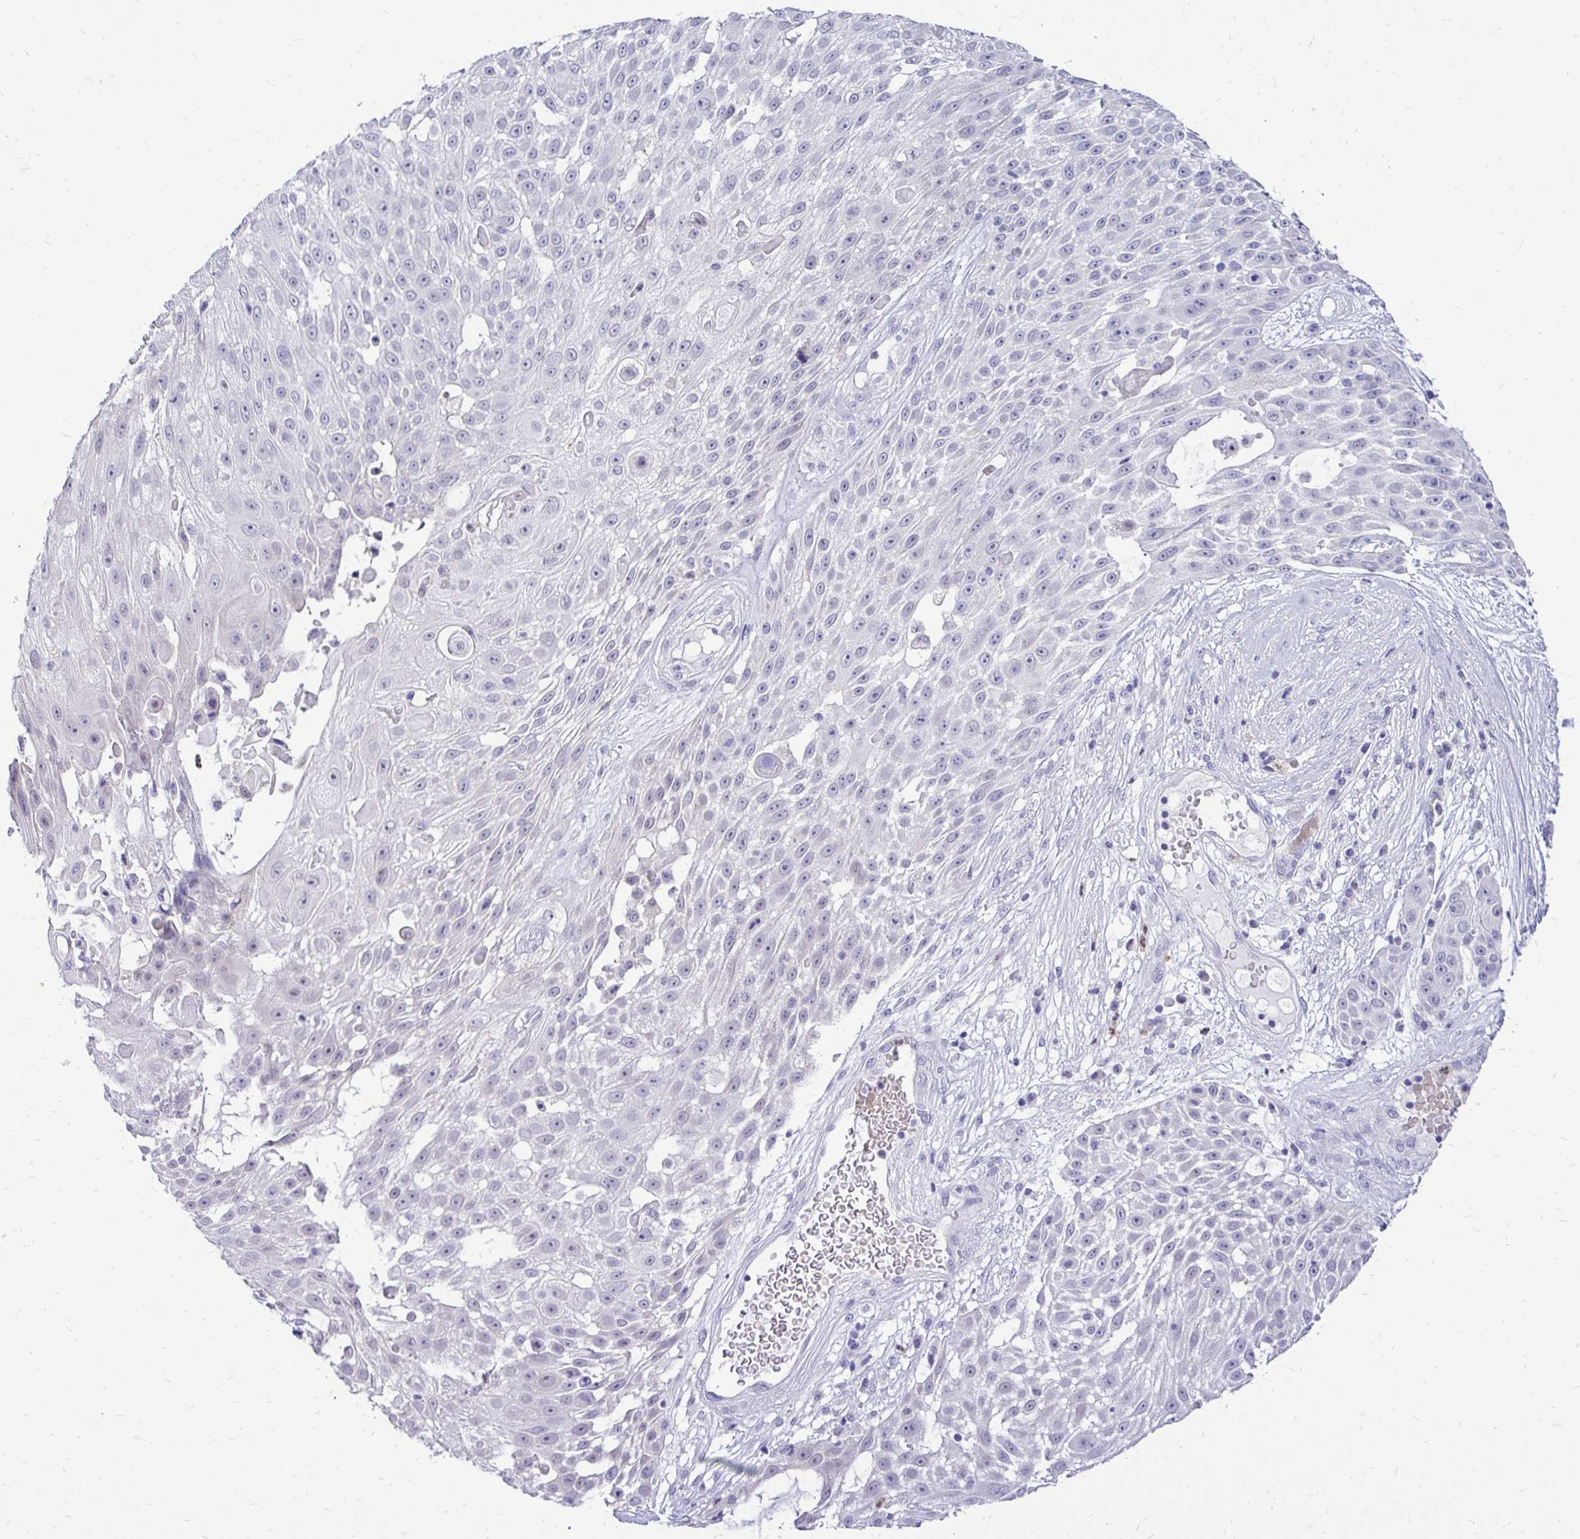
{"staining": {"intensity": "negative", "quantity": "none", "location": "none"}, "tissue": "skin cancer", "cell_type": "Tumor cells", "image_type": "cancer", "snomed": [{"axis": "morphology", "description": "Squamous cell carcinoma, NOS"}, {"axis": "topography", "description": "Skin"}], "caption": "A high-resolution histopathology image shows immunohistochemistry (IHC) staining of skin cancer (squamous cell carcinoma), which shows no significant staining in tumor cells.", "gene": "ZSWIM9", "patient": {"sex": "female", "age": 86}}